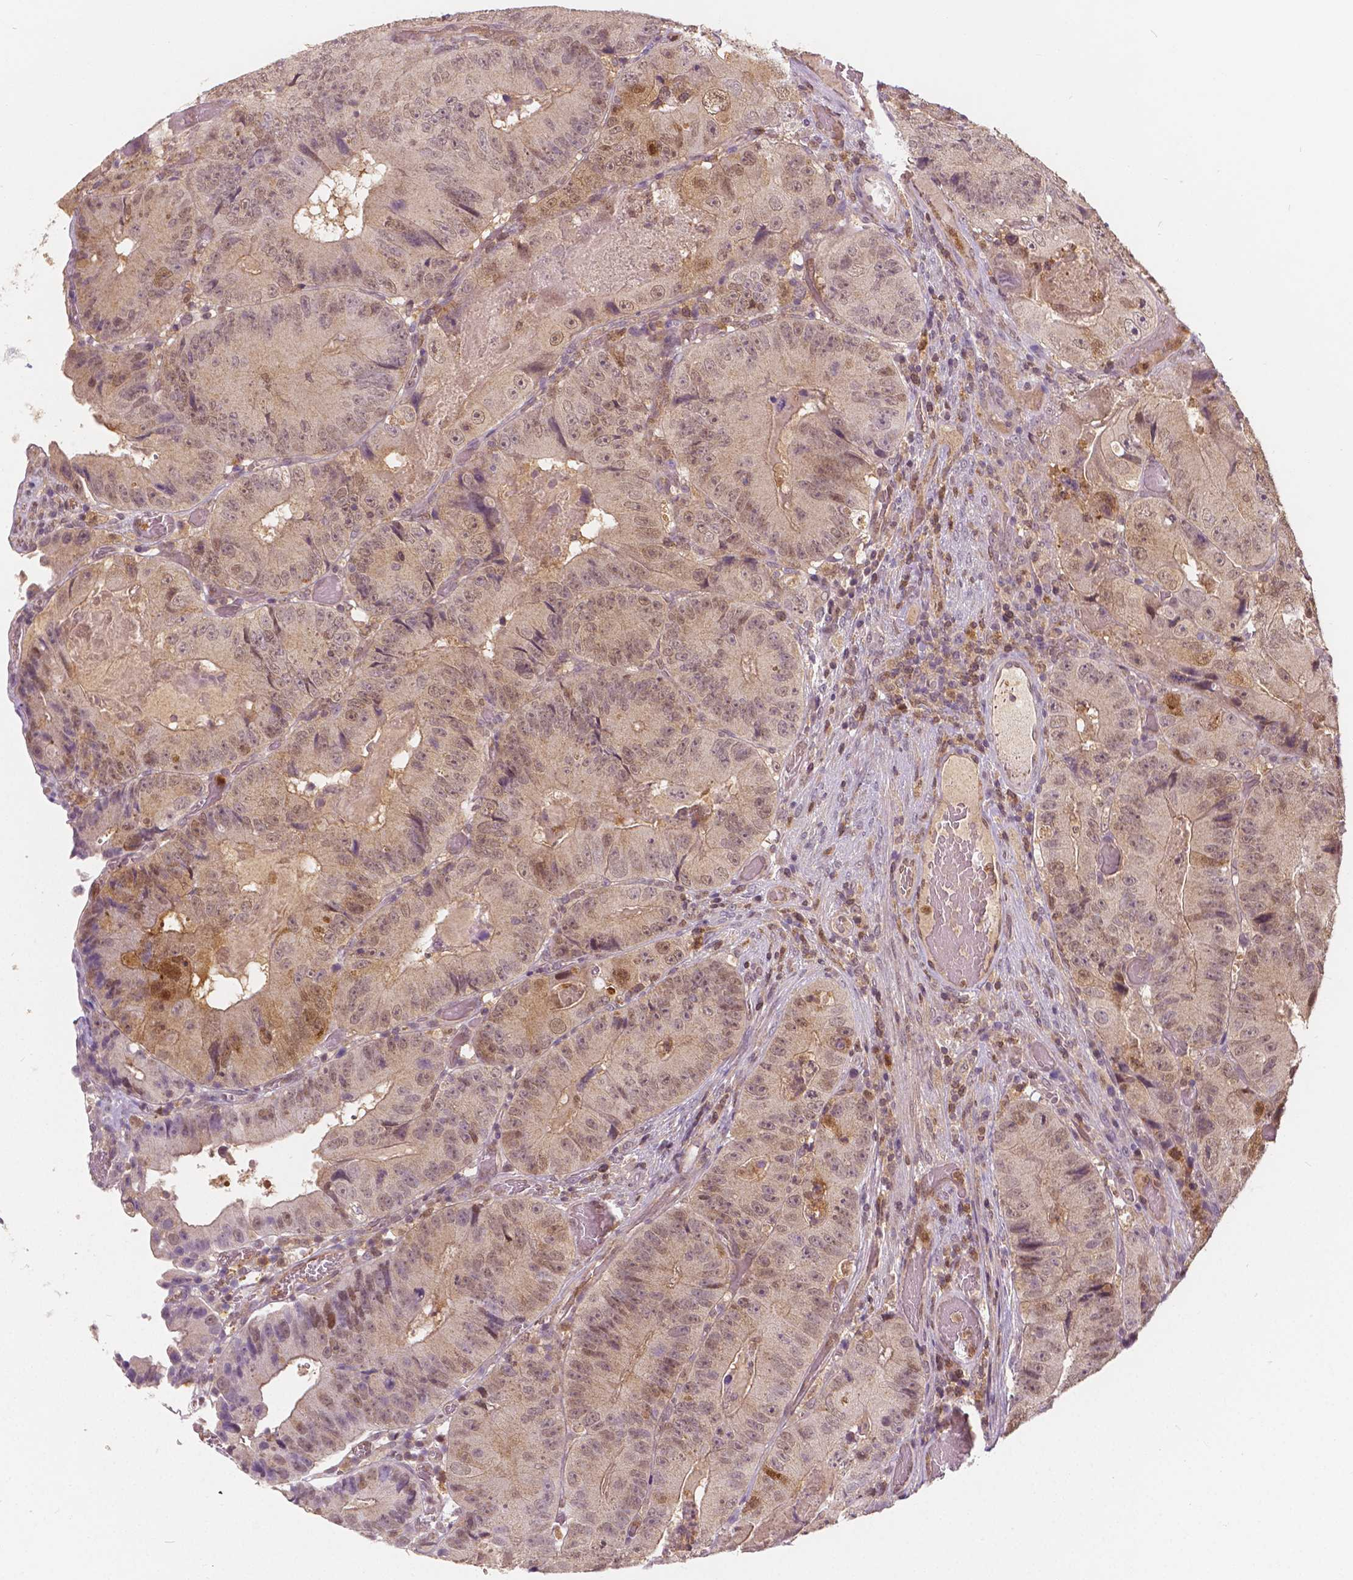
{"staining": {"intensity": "weak", "quantity": ">75%", "location": "cytoplasmic/membranous,nuclear"}, "tissue": "colorectal cancer", "cell_type": "Tumor cells", "image_type": "cancer", "snomed": [{"axis": "morphology", "description": "Adenocarcinoma, NOS"}, {"axis": "topography", "description": "Colon"}], "caption": "Weak cytoplasmic/membranous and nuclear protein staining is appreciated in approximately >75% of tumor cells in colorectal adenocarcinoma.", "gene": "NAPRT", "patient": {"sex": "female", "age": 86}}